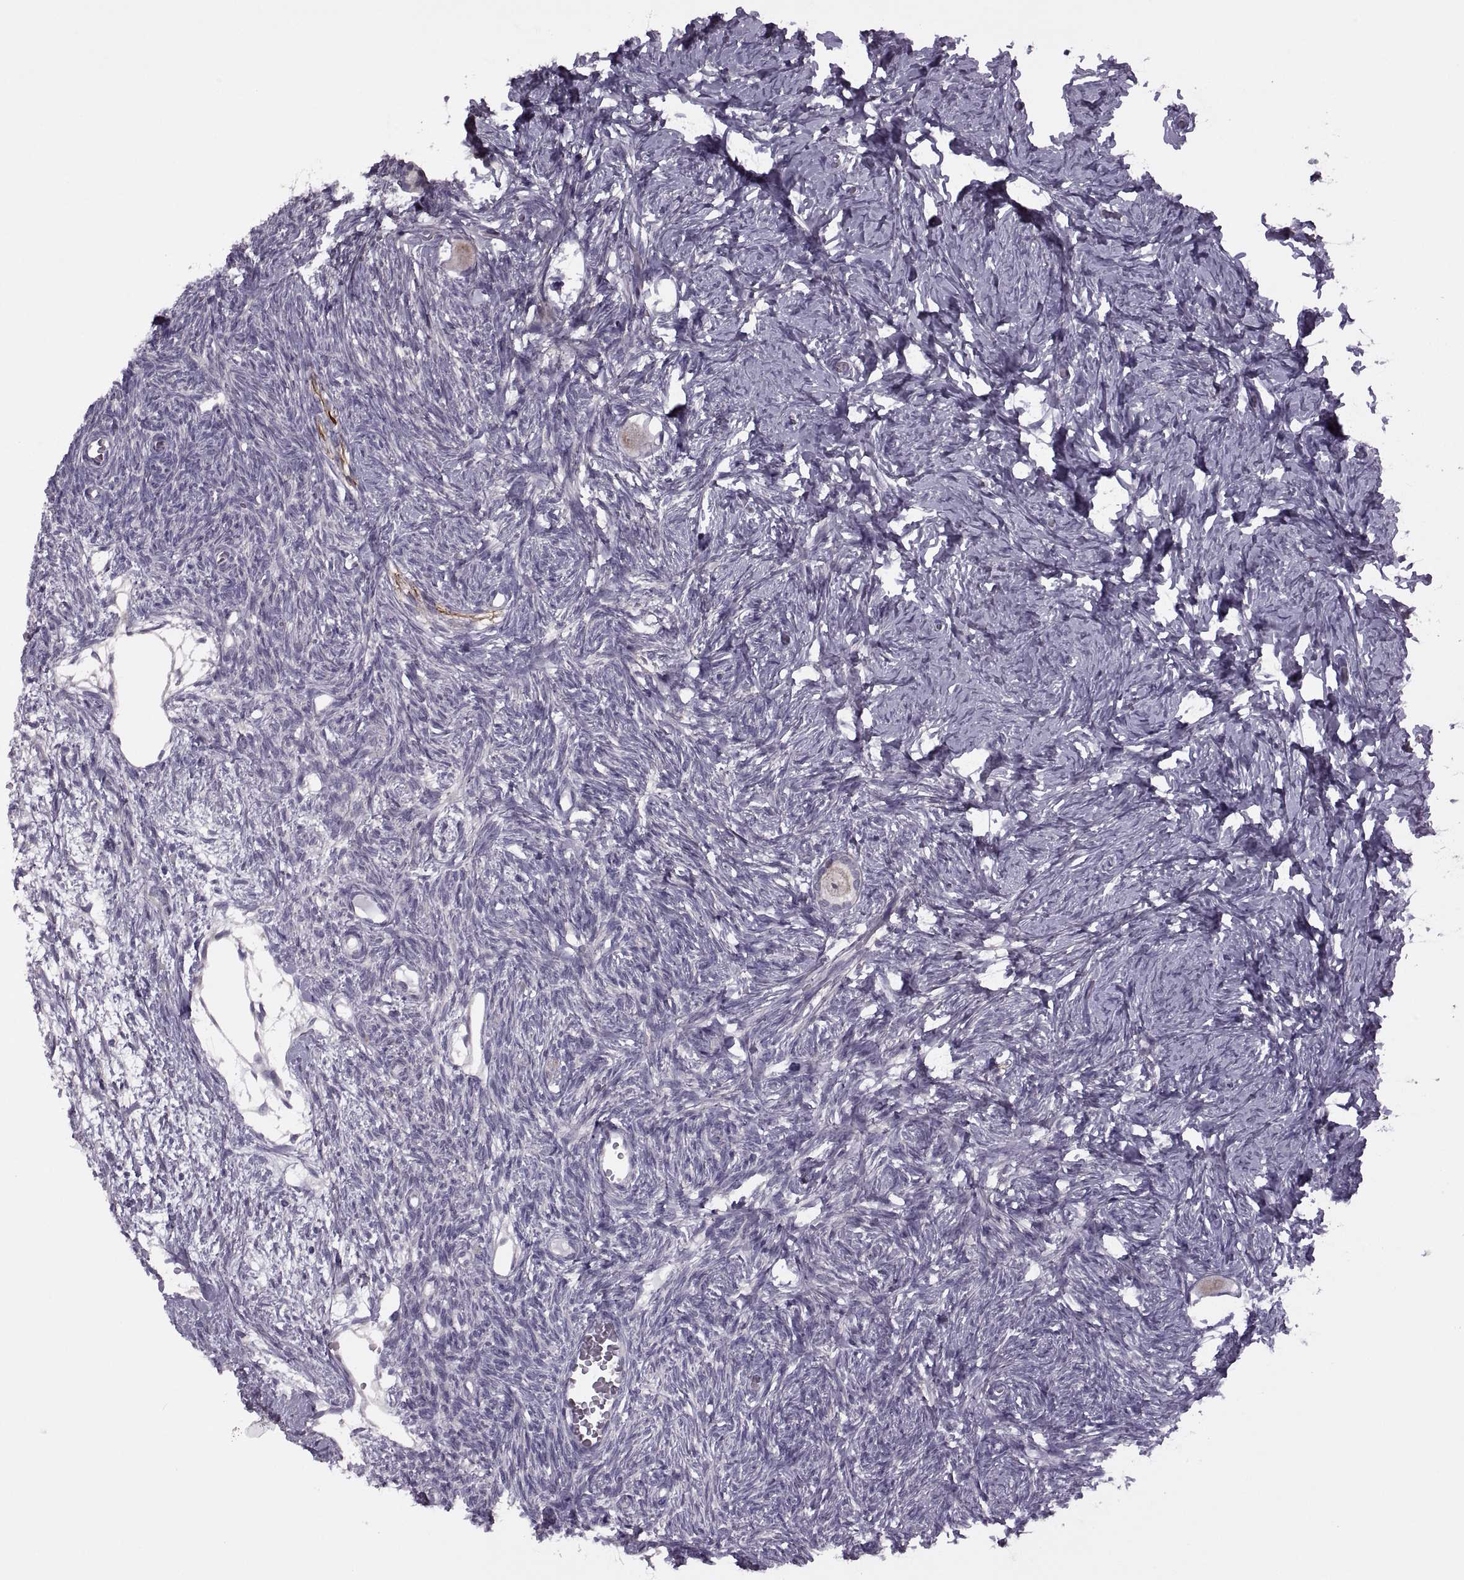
{"staining": {"intensity": "negative", "quantity": "none", "location": "none"}, "tissue": "ovary", "cell_type": "Follicle cells", "image_type": "normal", "snomed": [{"axis": "morphology", "description": "Normal tissue, NOS"}, {"axis": "topography", "description": "Ovary"}], "caption": "Immunohistochemical staining of benign human ovary displays no significant positivity in follicle cells. Nuclei are stained in blue.", "gene": "RIPK4", "patient": {"sex": "female", "age": 27}}